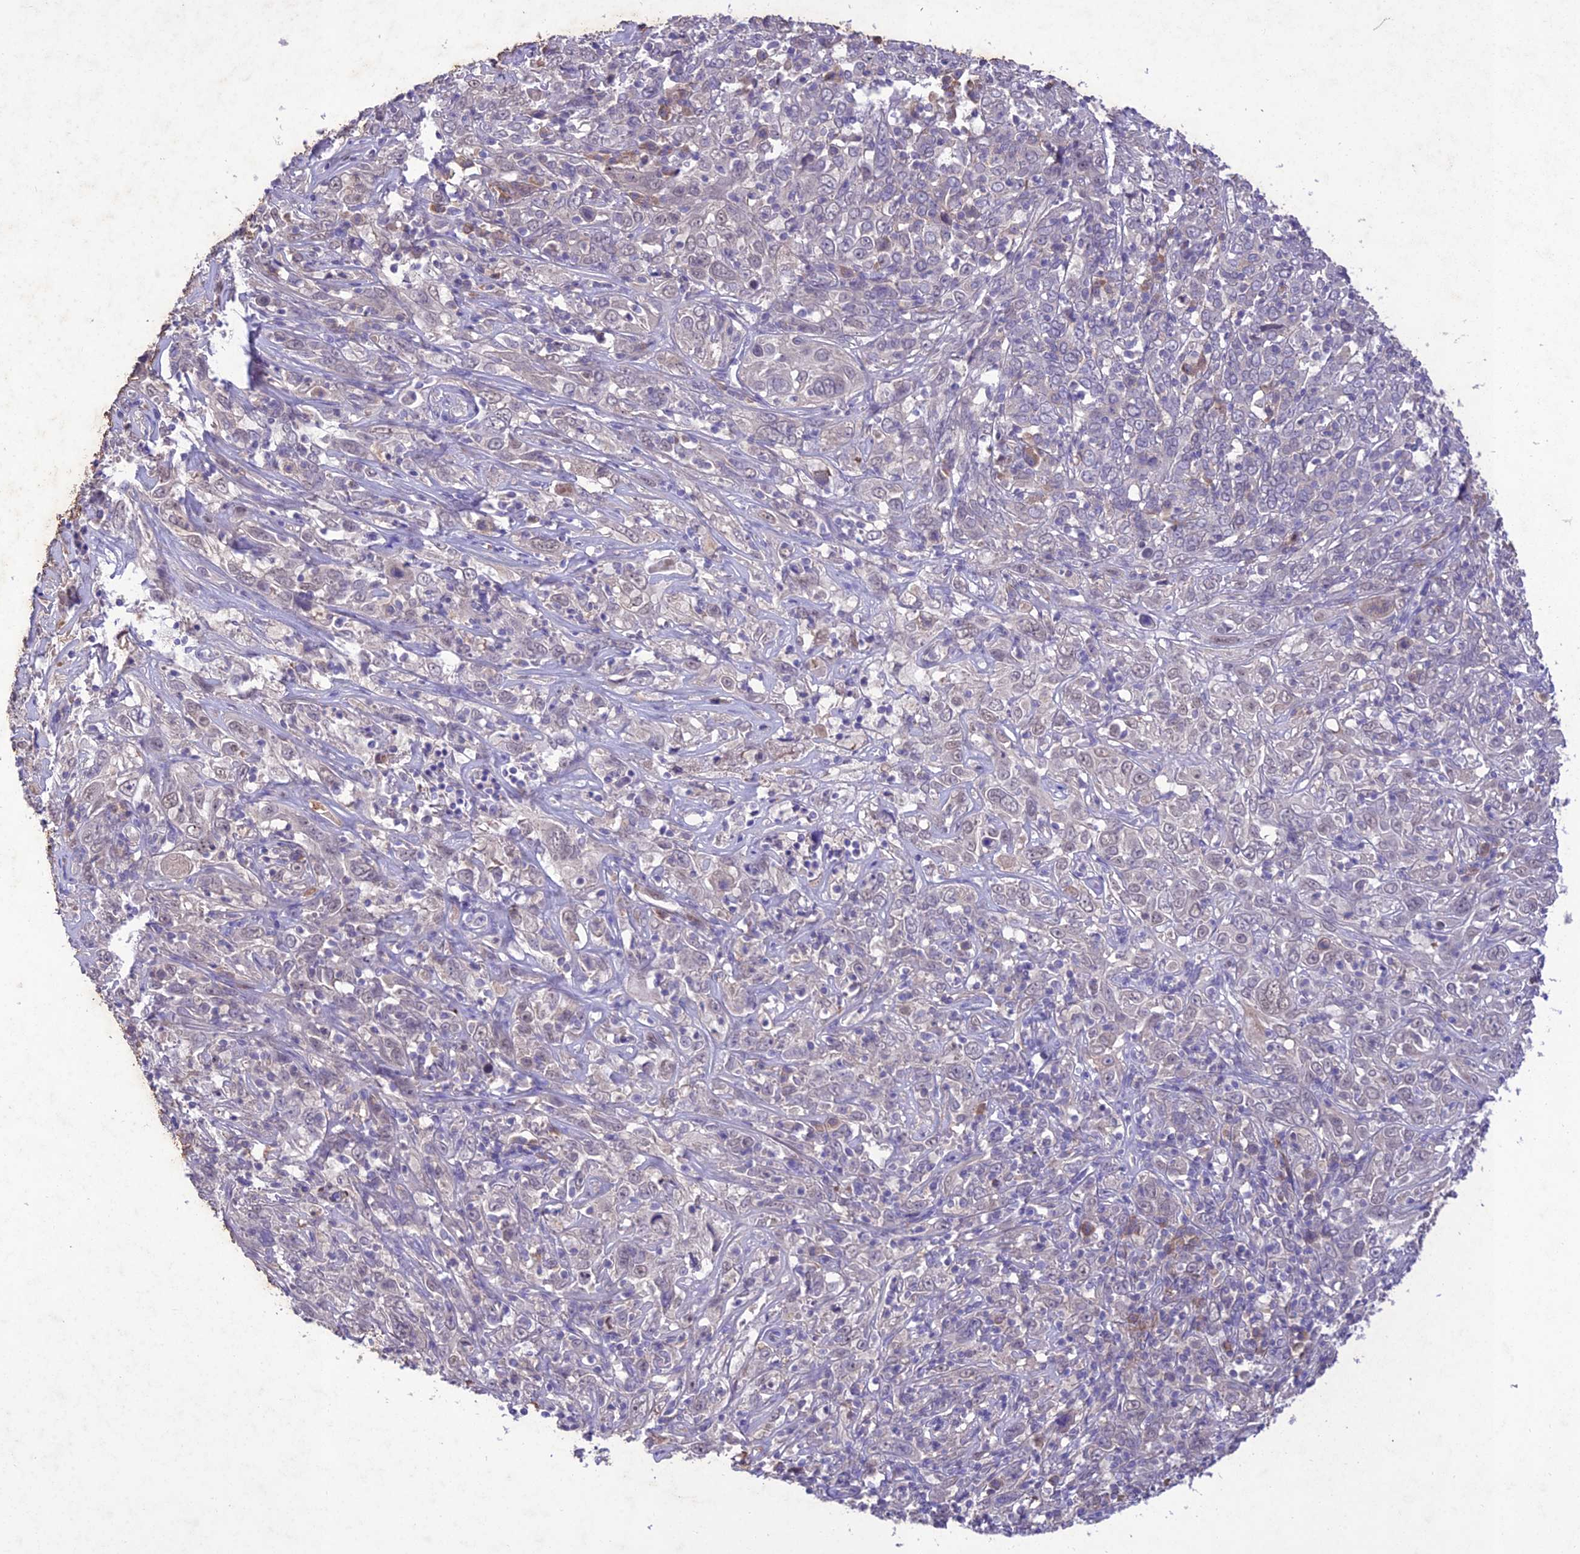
{"staining": {"intensity": "negative", "quantity": "none", "location": "none"}, "tissue": "cervical cancer", "cell_type": "Tumor cells", "image_type": "cancer", "snomed": [{"axis": "morphology", "description": "Squamous cell carcinoma, NOS"}, {"axis": "topography", "description": "Cervix"}], "caption": "DAB immunohistochemical staining of human squamous cell carcinoma (cervical) demonstrates no significant positivity in tumor cells.", "gene": "ANKRD52", "patient": {"sex": "female", "age": 46}}